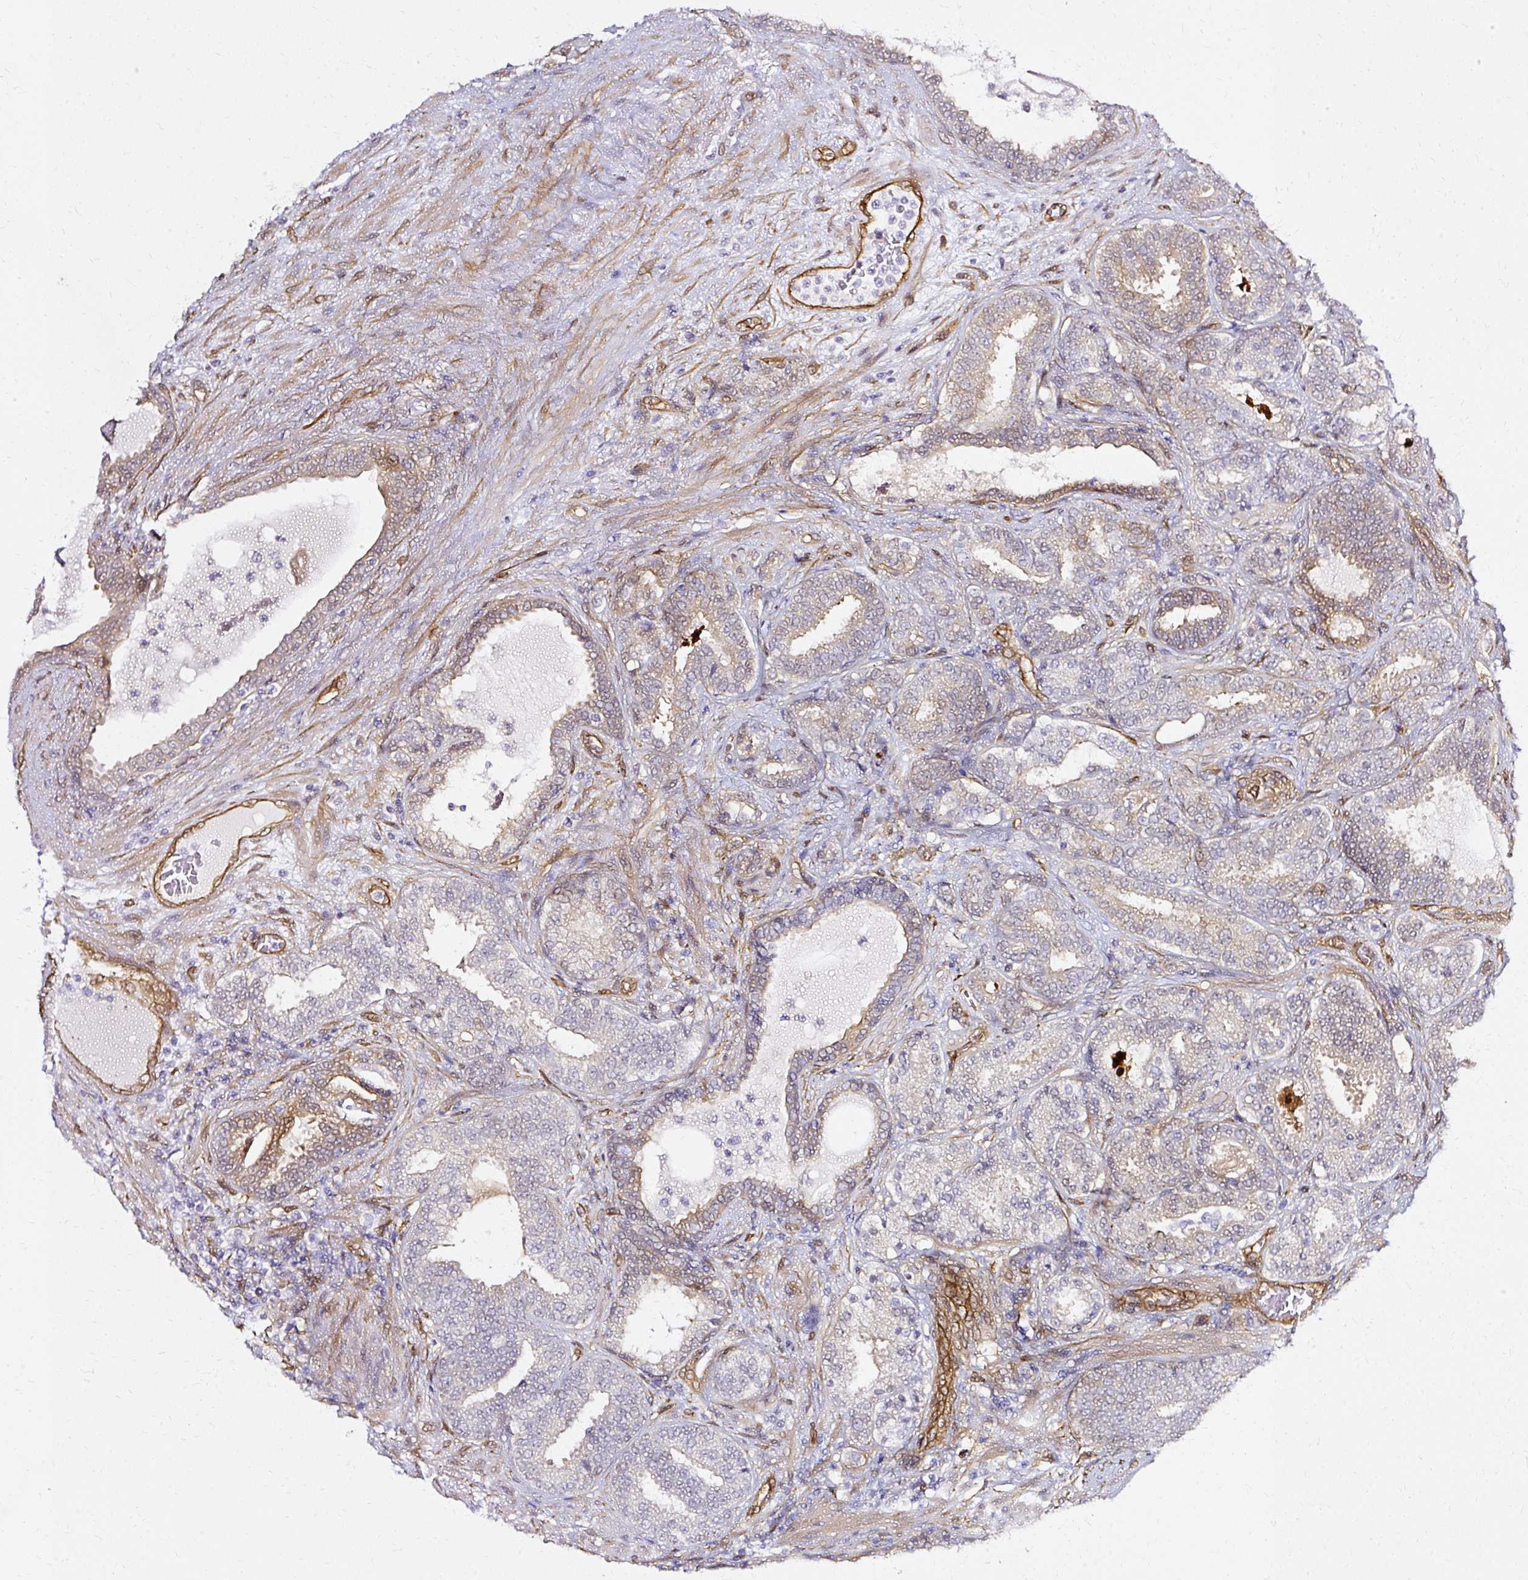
{"staining": {"intensity": "weak", "quantity": "<25%", "location": "cytoplasmic/membranous"}, "tissue": "prostate cancer", "cell_type": "Tumor cells", "image_type": "cancer", "snomed": [{"axis": "morphology", "description": "Adenocarcinoma, High grade"}, {"axis": "topography", "description": "Prostate"}], "caption": "Prostate cancer was stained to show a protein in brown. There is no significant expression in tumor cells. Nuclei are stained in blue.", "gene": "CNN3", "patient": {"sex": "male", "age": 65}}